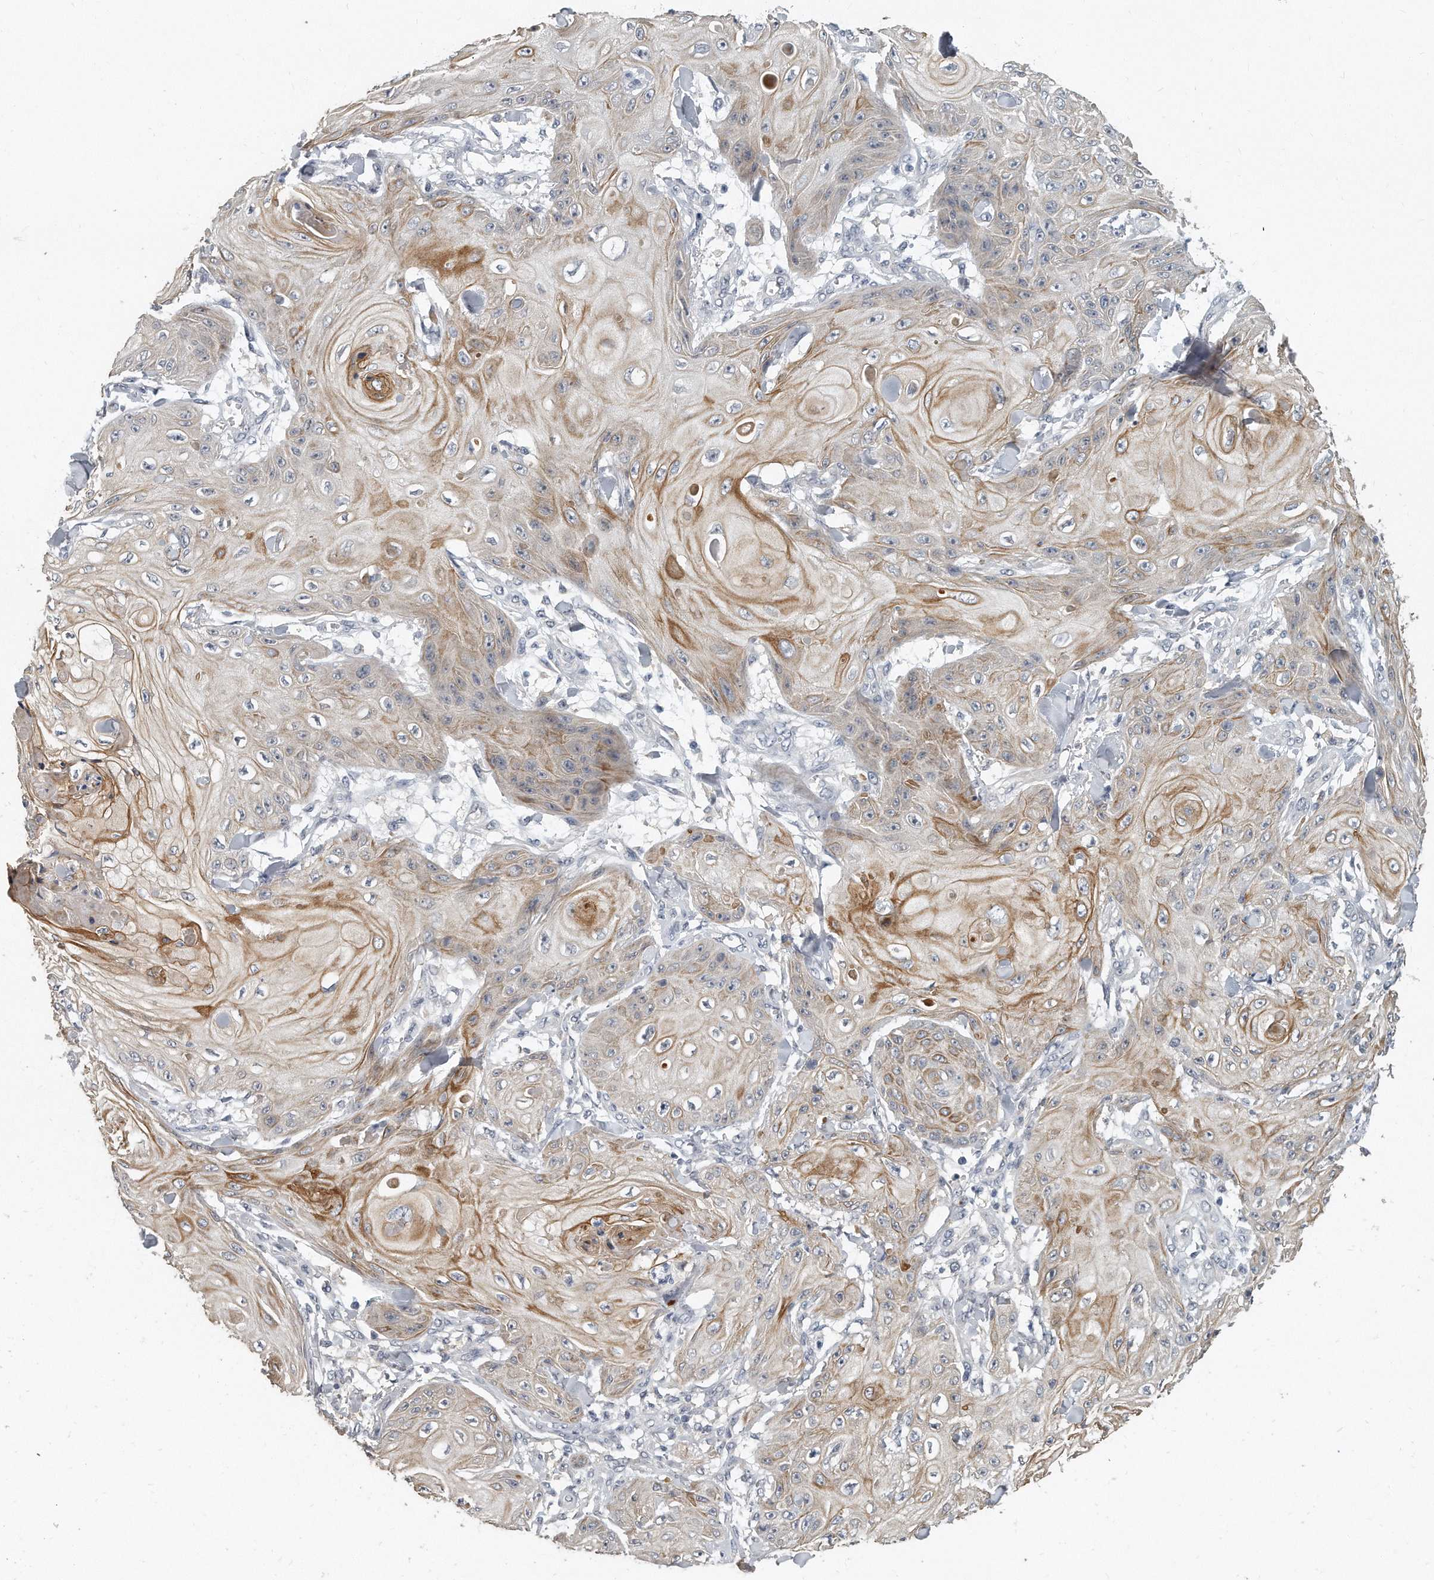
{"staining": {"intensity": "moderate", "quantity": "<25%", "location": "cytoplasmic/membranous"}, "tissue": "skin cancer", "cell_type": "Tumor cells", "image_type": "cancer", "snomed": [{"axis": "morphology", "description": "Squamous cell carcinoma, NOS"}, {"axis": "topography", "description": "Skin"}], "caption": "Human skin cancer (squamous cell carcinoma) stained with a protein marker exhibits moderate staining in tumor cells.", "gene": "KLHL7", "patient": {"sex": "male", "age": 74}}